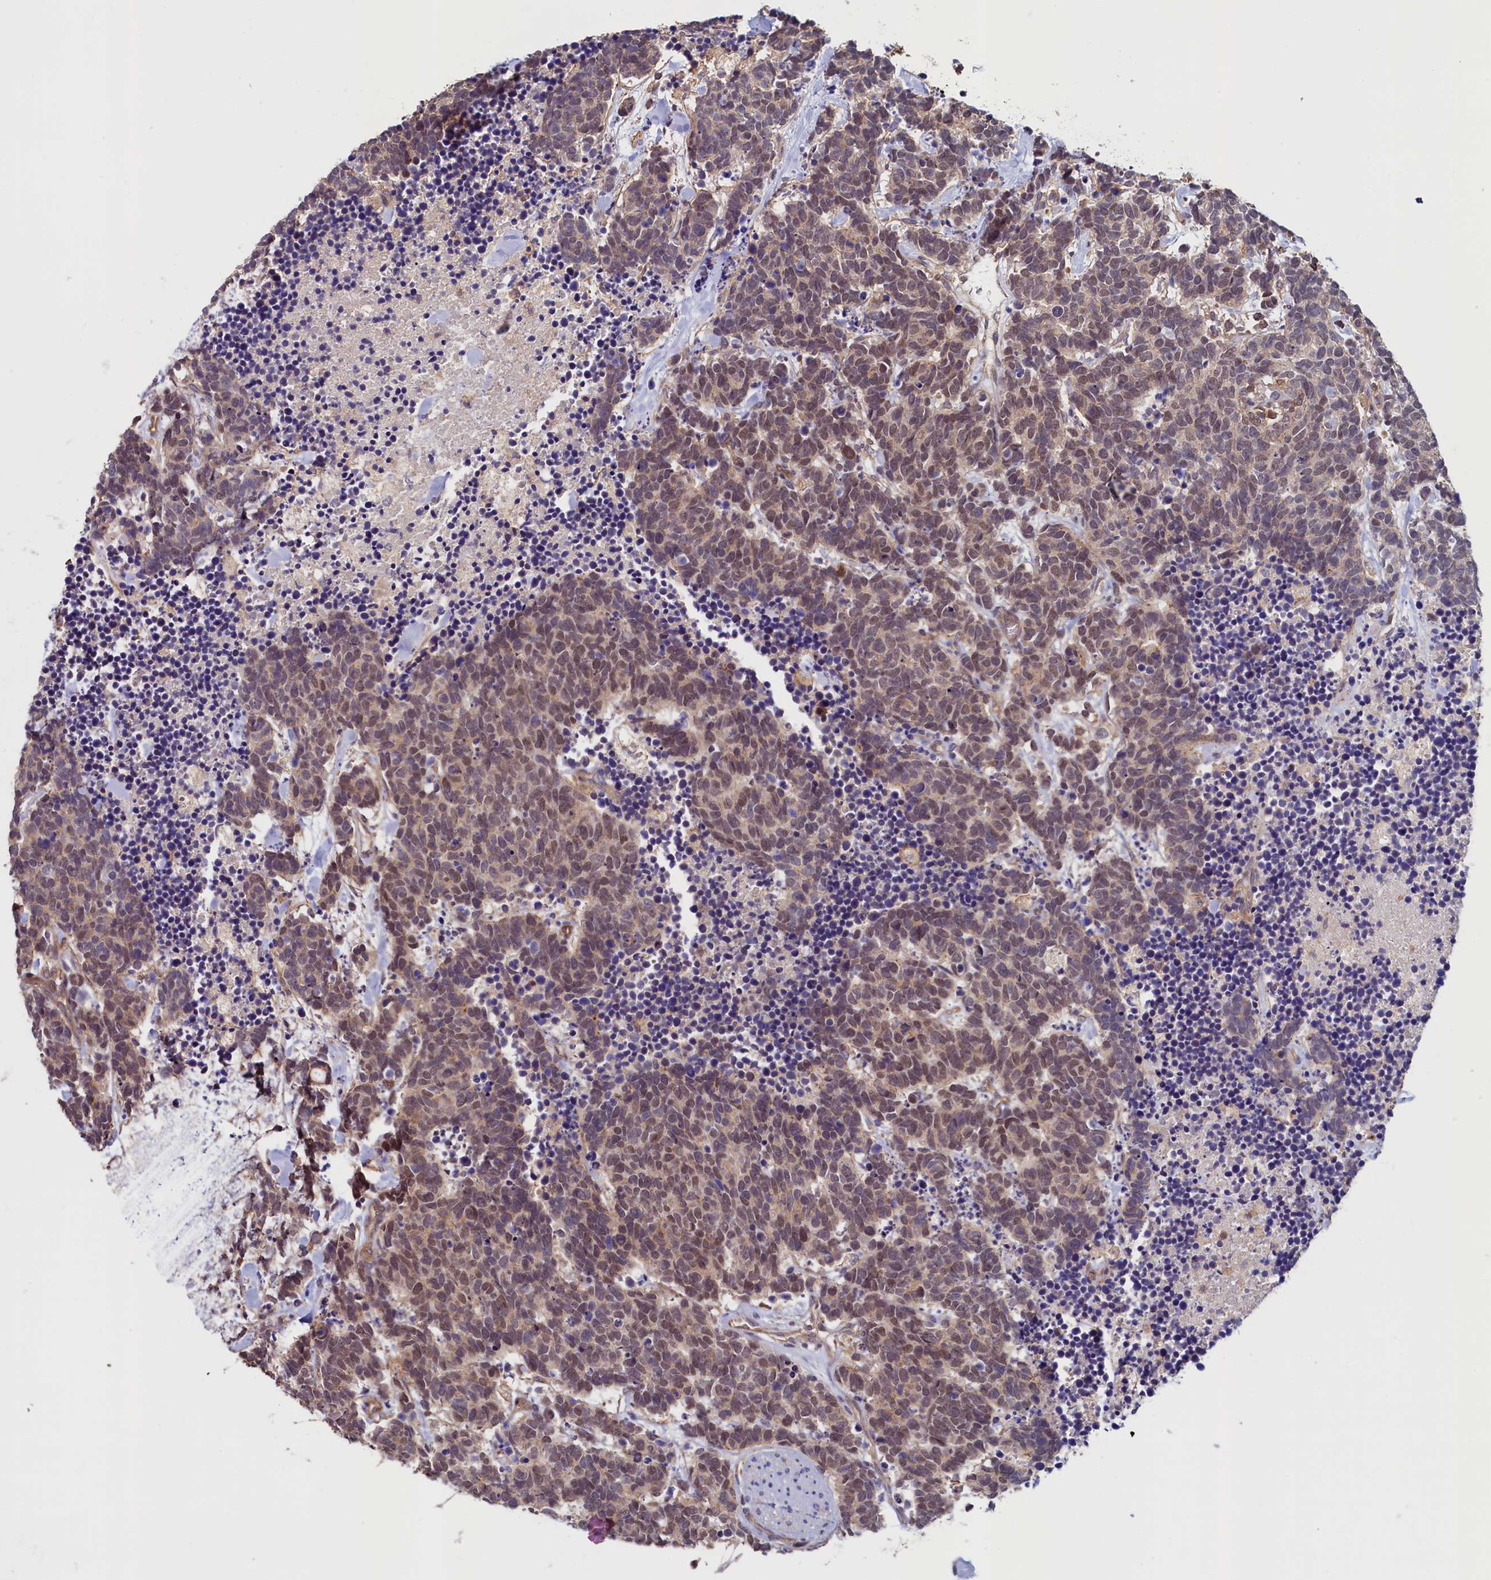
{"staining": {"intensity": "weak", "quantity": ">75%", "location": "cytoplasmic/membranous,nuclear"}, "tissue": "carcinoid", "cell_type": "Tumor cells", "image_type": "cancer", "snomed": [{"axis": "morphology", "description": "Carcinoma, NOS"}, {"axis": "morphology", "description": "Carcinoid, malignant, NOS"}, {"axis": "topography", "description": "Prostate"}], "caption": "Protein expression analysis of carcinoid exhibits weak cytoplasmic/membranous and nuclear positivity in about >75% of tumor cells. Using DAB (brown) and hematoxylin (blue) stains, captured at high magnification using brightfield microscopy.", "gene": "DUOXA1", "patient": {"sex": "male", "age": 57}}